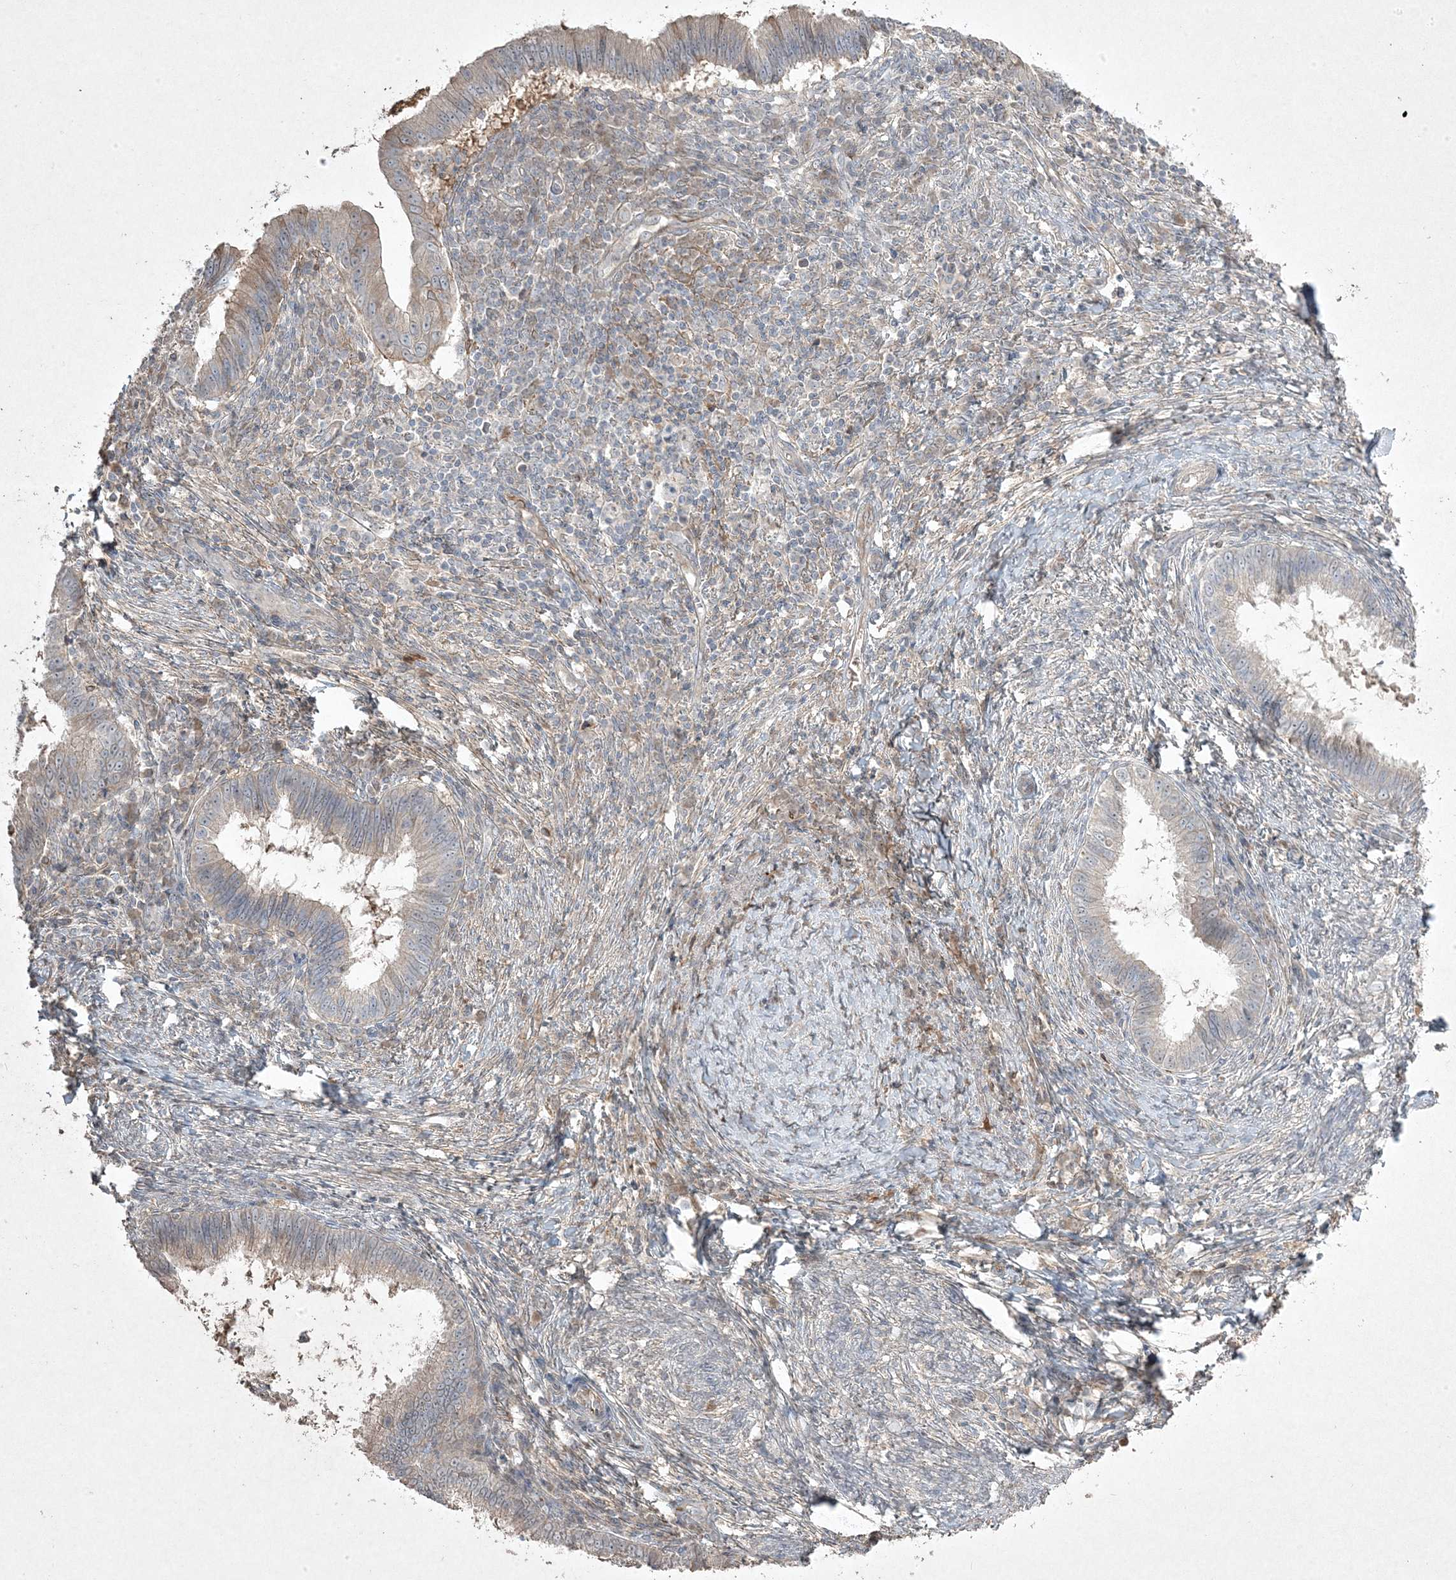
{"staining": {"intensity": "weak", "quantity": "<25%", "location": "cytoplasmic/membranous"}, "tissue": "cervical cancer", "cell_type": "Tumor cells", "image_type": "cancer", "snomed": [{"axis": "morphology", "description": "Adenocarcinoma, NOS"}, {"axis": "topography", "description": "Cervix"}], "caption": "DAB (3,3'-diaminobenzidine) immunohistochemical staining of human cervical adenocarcinoma shows no significant expression in tumor cells.", "gene": "RGL4", "patient": {"sex": "female", "age": 36}}